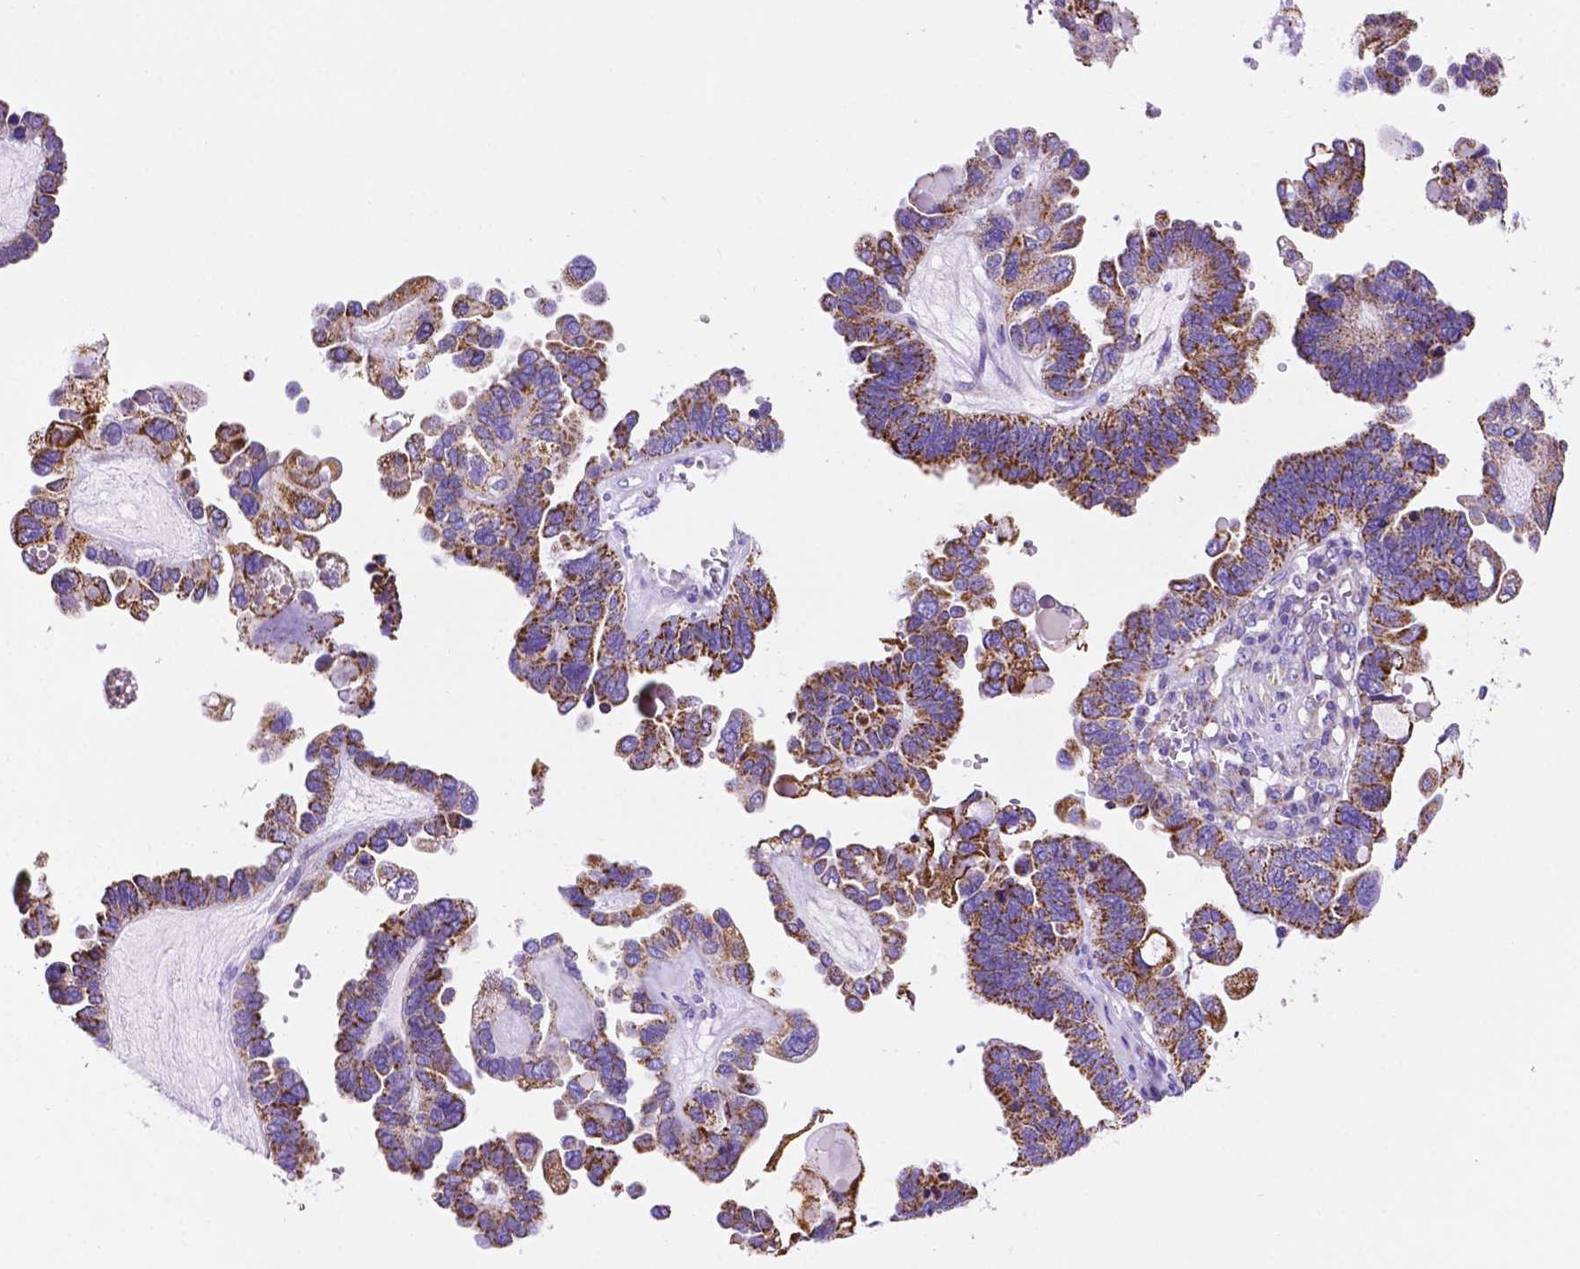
{"staining": {"intensity": "strong", "quantity": ">75%", "location": "cytoplasmic/membranous"}, "tissue": "ovarian cancer", "cell_type": "Tumor cells", "image_type": "cancer", "snomed": [{"axis": "morphology", "description": "Cystadenocarcinoma, serous, NOS"}, {"axis": "topography", "description": "Ovary"}], "caption": "IHC micrograph of ovarian serous cystadenocarcinoma stained for a protein (brown), which shows high levels of strong cytoplasmic/membranous expression in about >75% of tumor cells.", "gene": "GDPD5", "patient": {"sex": "female", "age": 51}}